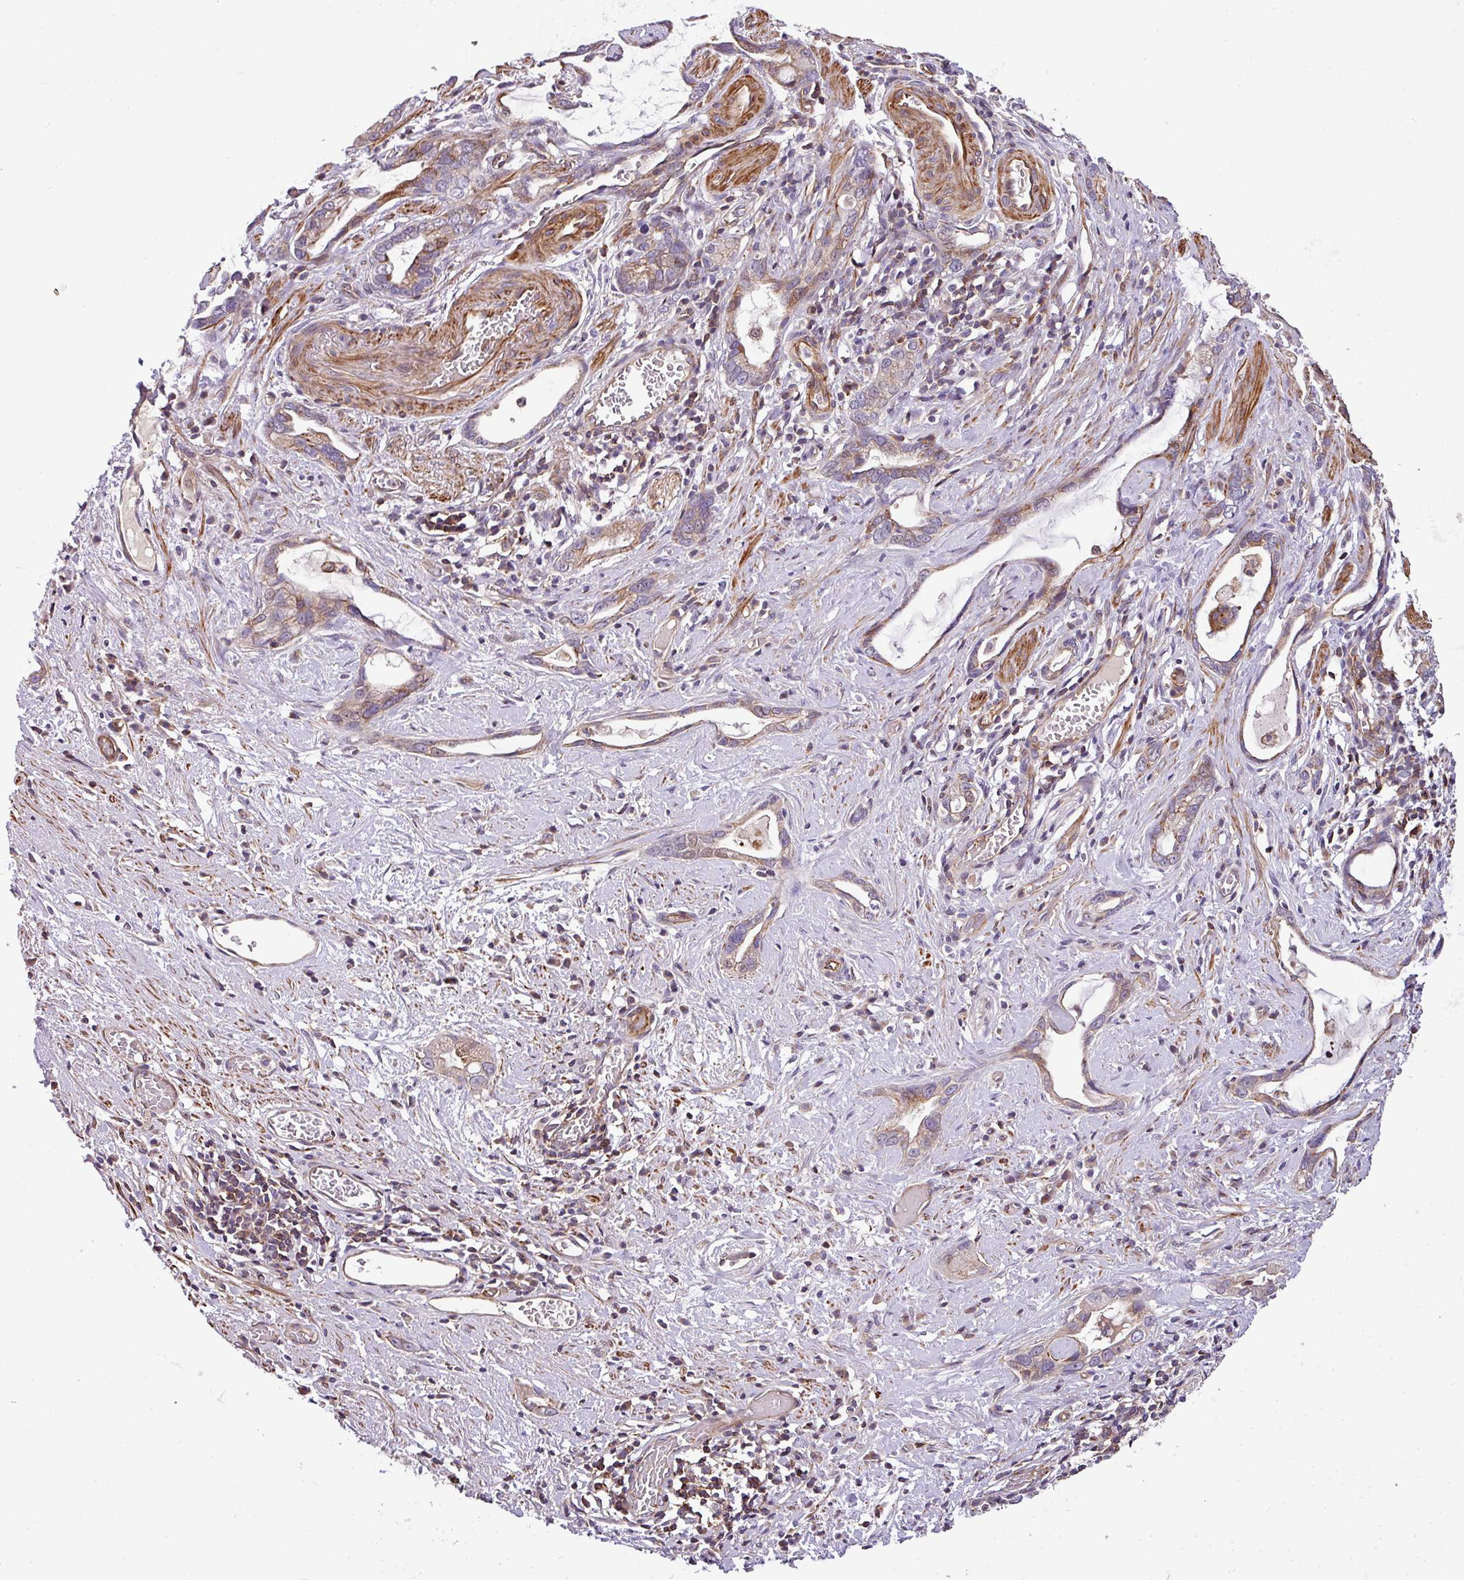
{"staining": {"intensity": "moderate", "quantity": ">75%", "location": "cytoplasmic/membranous"}, "tissue": "stomach cancer", "cell_type": "Tumor cells", "image_type": "cancer", "snomed": [{"axis": "morphology", "description": "Adenocarcinoma, NOS"}, {"axis": "topography", "description": "Stomach"}], "caption": "High-power microscopy captured an IHC micrograph of stomach cancer (adenocarcinoma), revealing moderate cytoplasmic/membranous positivity in approximately >75% of tumor cells. (IHC, brightfield microscopy, high magnification).", "gene": "CASS4", "patient": {"sex": "male", "age": 55}}